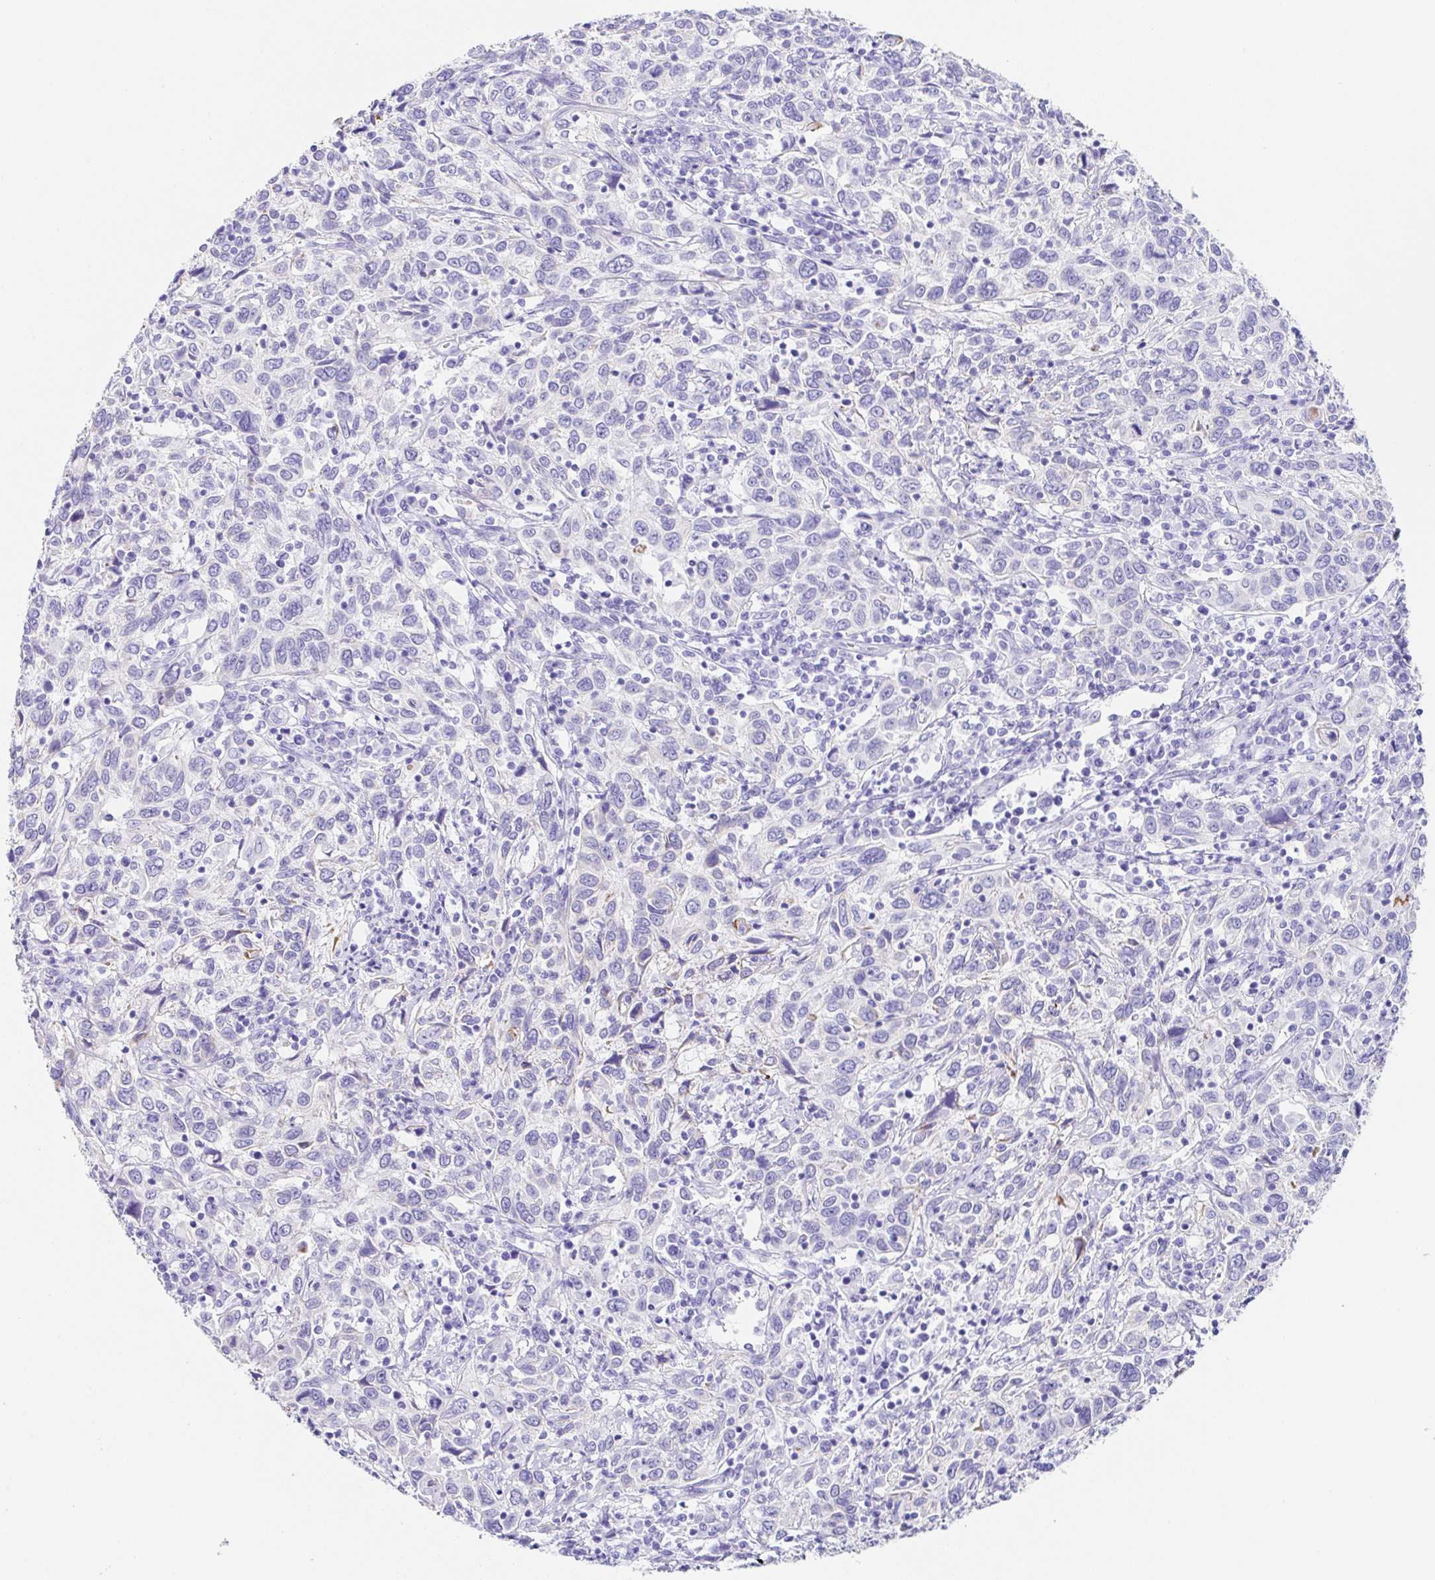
{"staining": {"intensity": "negative", "quantity": "none", "location": "none"}, "tissue": "cervical cancer", "cell_type": "Tumor cells", "image_type": "cancer", "snomed": [{"axis": "morphology", "description": "Squamous cell carcinoma, NOS"}, {"axis": "topography", "description": "Cervix"}], "caption": "Tumor cells show no significant protein expression in cervical cancer (squamous cell carcinoma).", "gene": "CLDND2", "patient": {"sex": "female", "age": 46}}